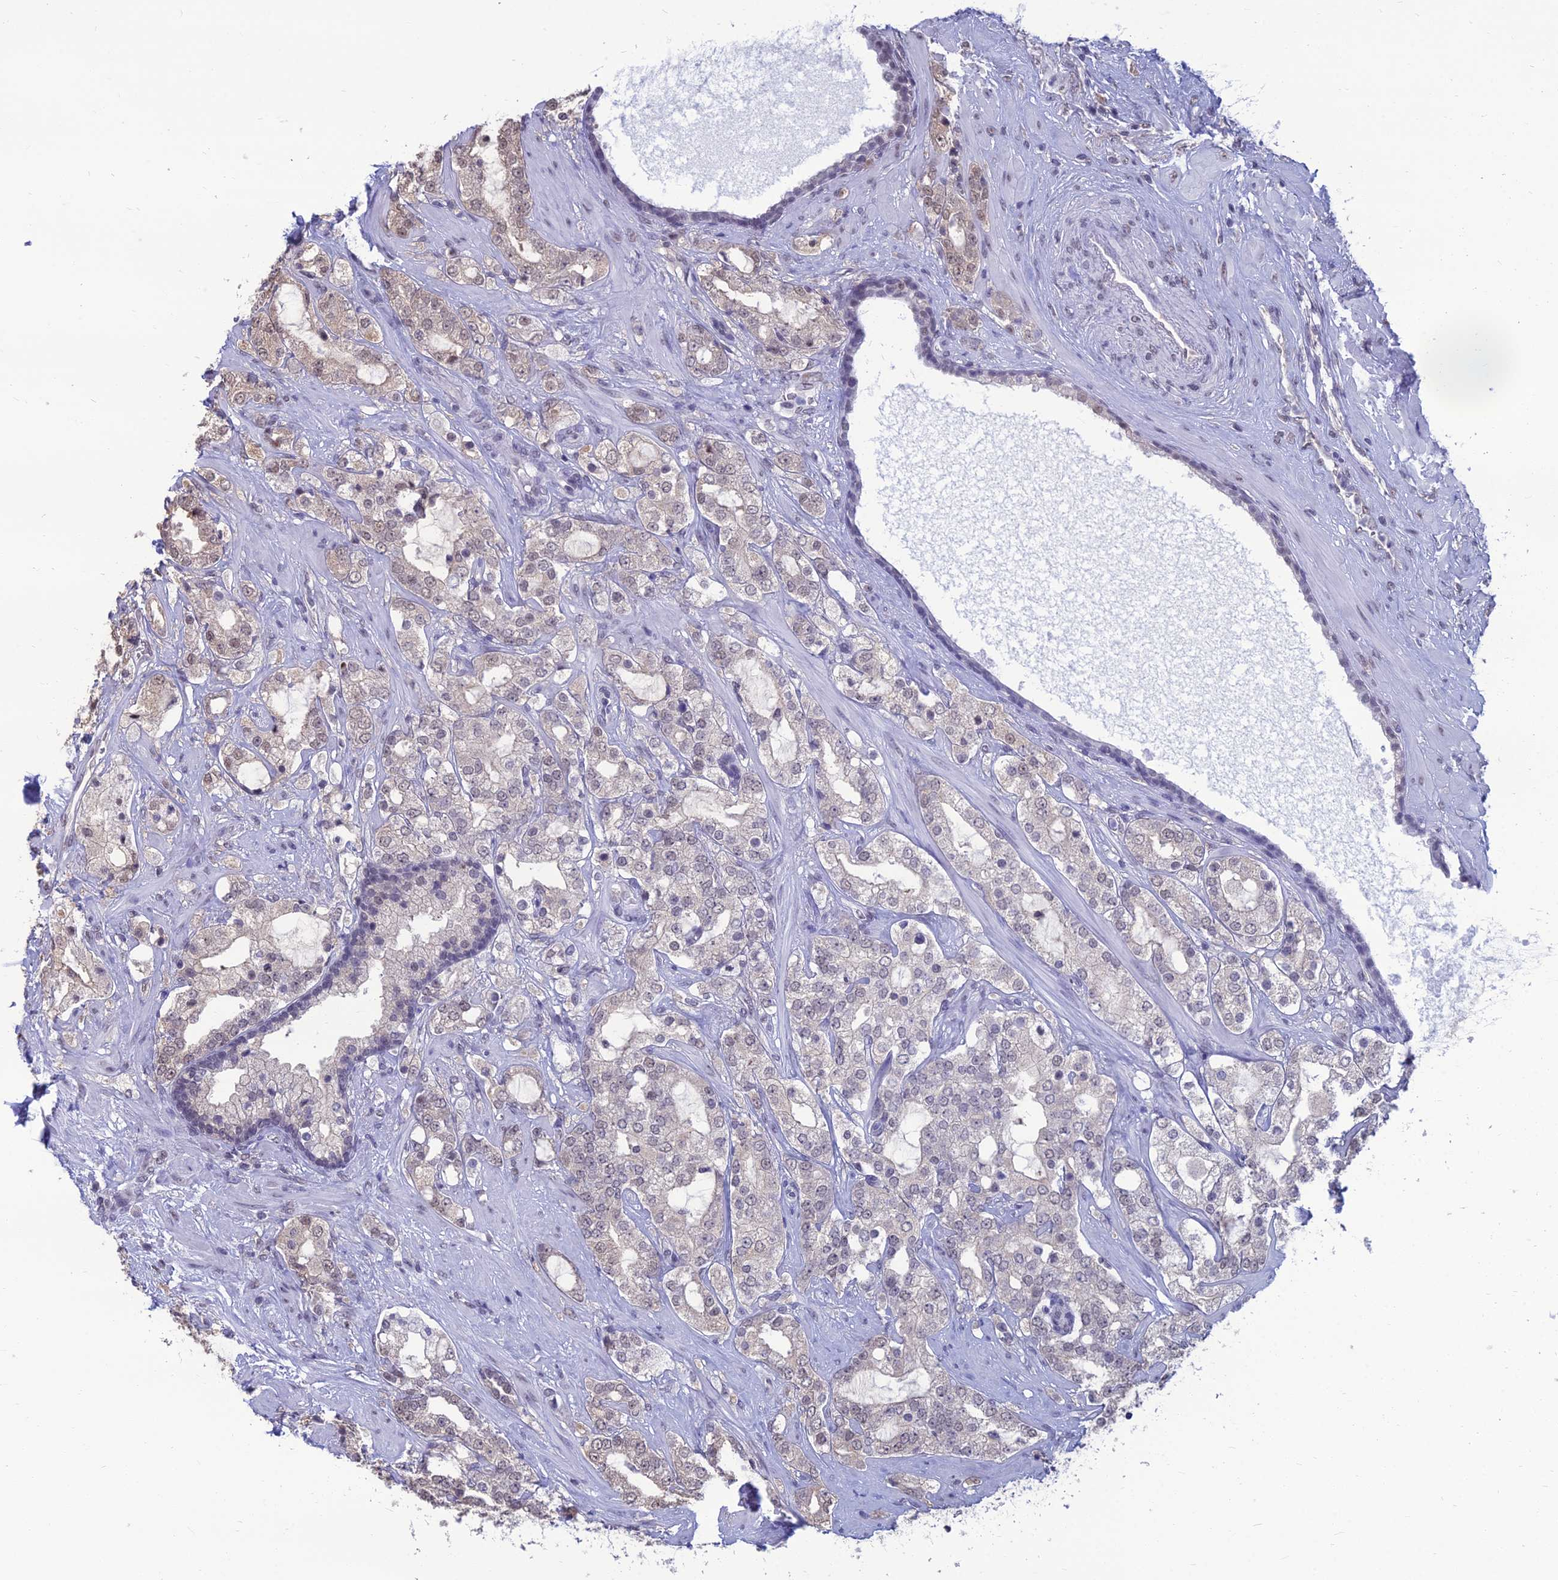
{"staining": {"intensity": "weak", "quantity": "<25%", "location": "nuclear"}, "tissue": "prostate cancer", "cell_type": "Tumor cells", "image_type": "cancer", "snomed": [{"axis": "morphology", "description": "Adenocarcinoma, High grade"}, {"axis": "topography", "description": "Prostate"}], "caption": "IHC image of human prostate cancer (adenocarcinoma (high-grade)) stained for a protein (brown), which shows no positivity in tumor cells.", "gene": "SRSF7", "patient": {"sex": "male", "age": 64}}